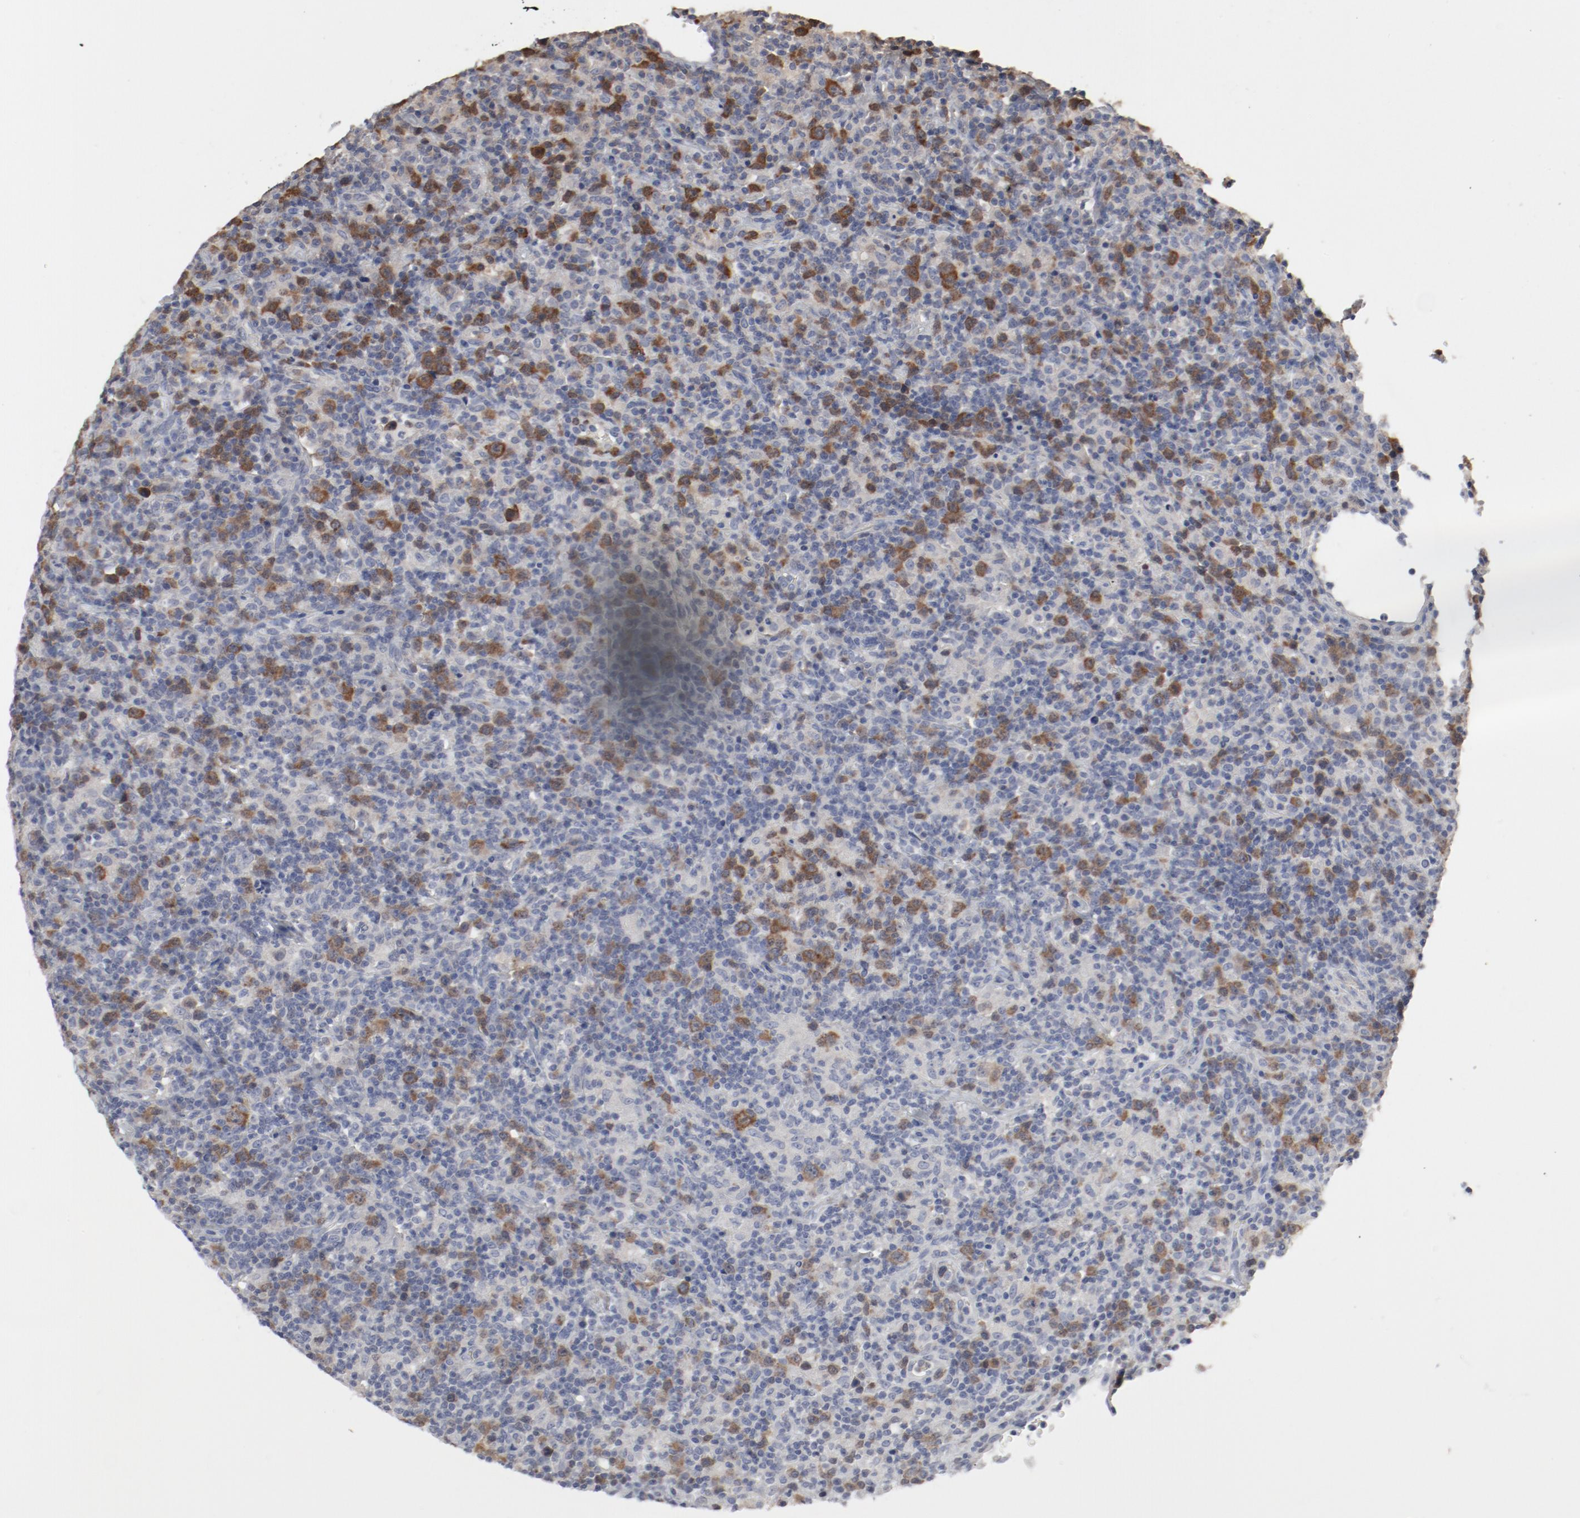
{"staining": {"intensity": "moderate", "quantity": "25%-75%", "location": "cytoplasmic/membranous,nuclear"}, "tissue": "lymphoma", "cell_type": "Tumor cells", "image_type": "cancer", "snomed": [{"axis": "morphology", "description": "Hodgkin's disease, NOS"}, {"axis": "topography", "description": "Lymph node"}], "caption": "Immunohistochemical staining of Hodgkin's disease shows medium levels of moderate cytoplasmic/membranous and nuclear protein positivity in about 25%-75% of tumor cells.", "gene": "CDK1", "patient": {"sex": "male", "age": 65}}